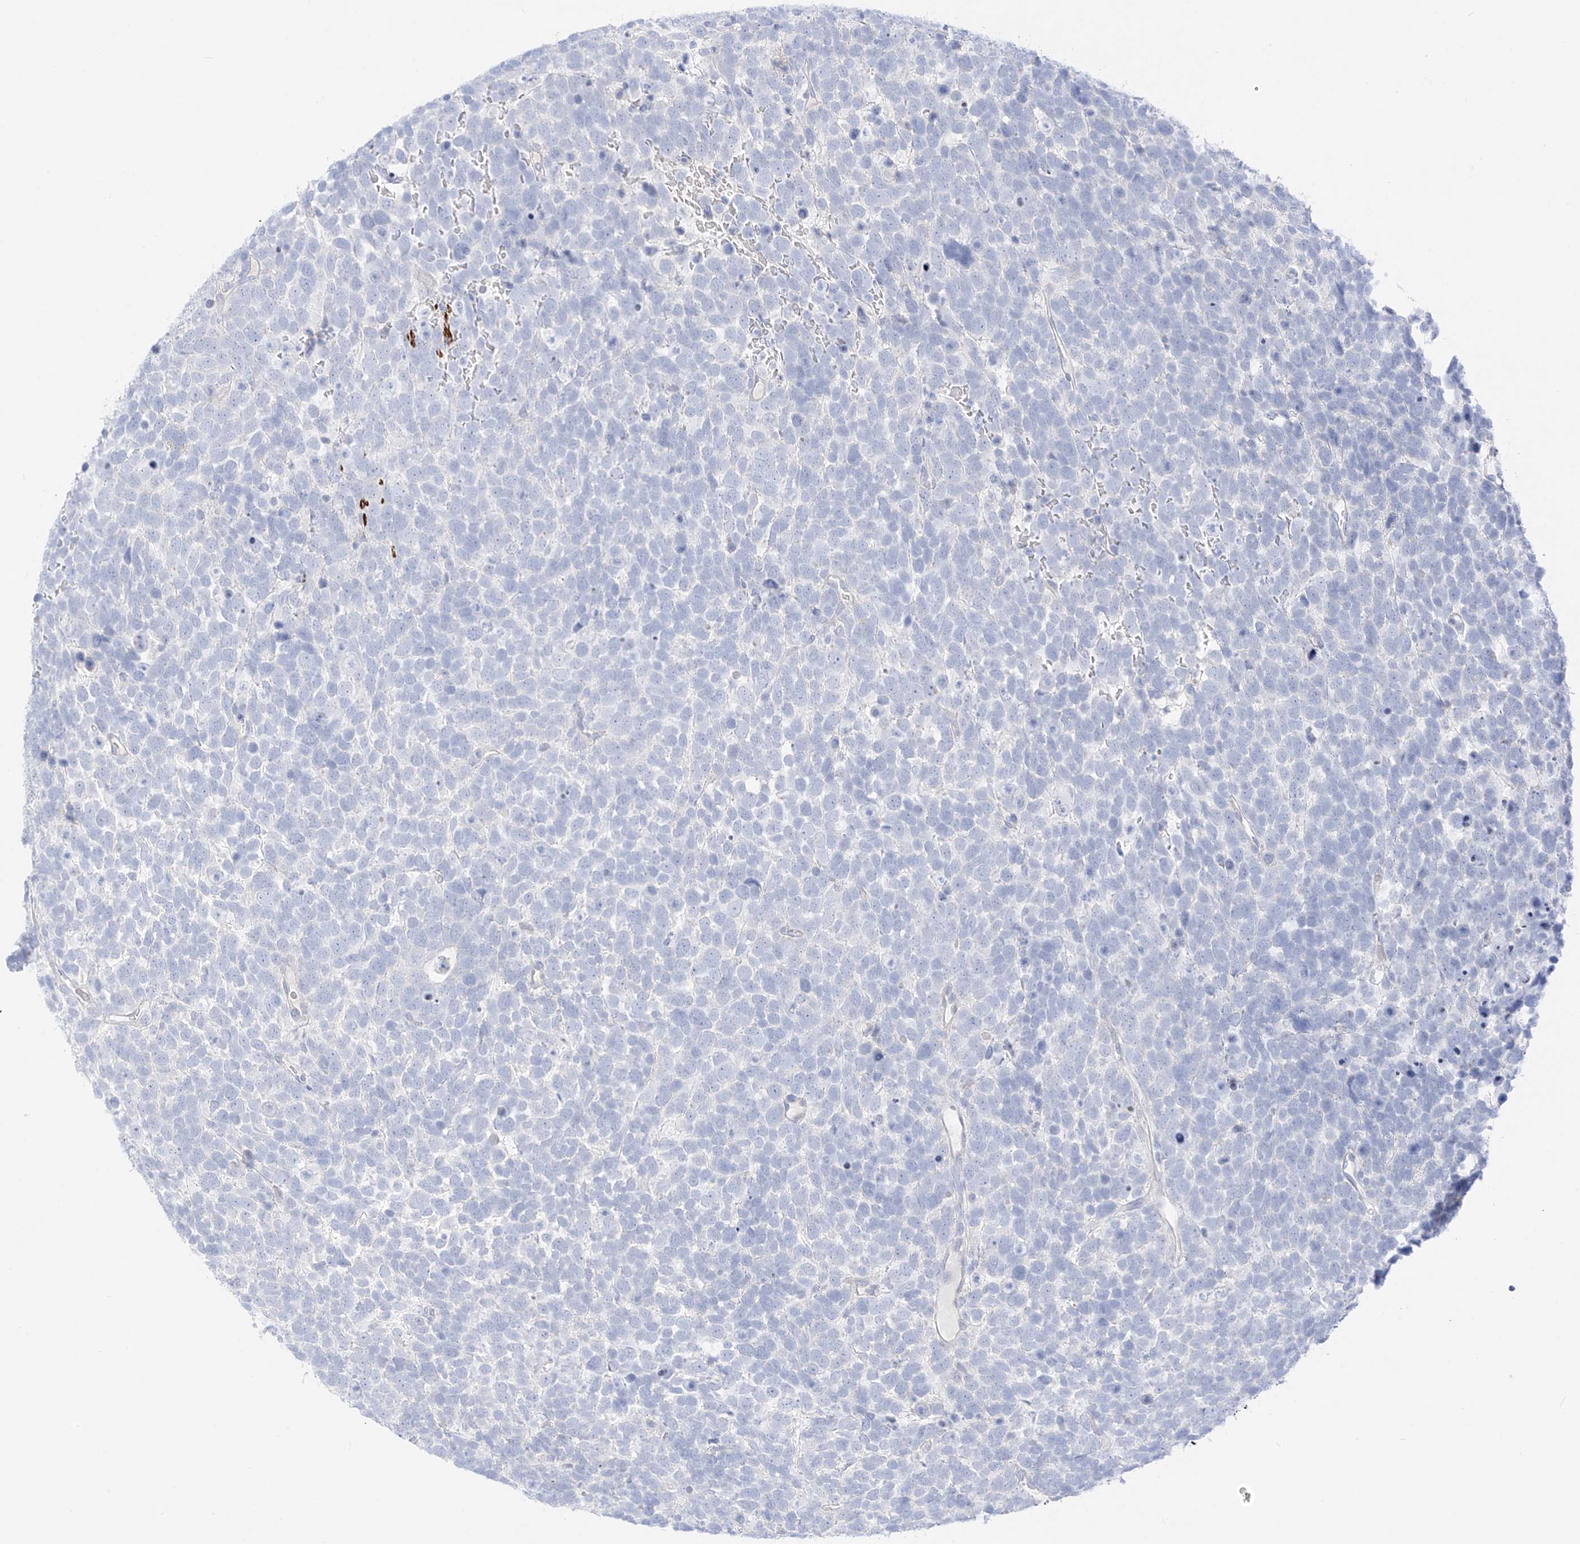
{"staining": {"intensity": "negative", "quantity": "none", "location": "none"}, "tissue": "urothelial cancer", "cell_type": "Tumor cells", "image_type": "cancer", "snomed": [{"axis": "morphology", "description": "Urothelial carcinoma, High grade"}, {"axis": "topography", "description": "Urinary bladder"}], "caption": "Immunohistochemical staining of urothelial cancer demonstrates no significant expression in tumor cells.", "gene": "ST3GAL5", "patient": {"sex": "female", "age": 82}}